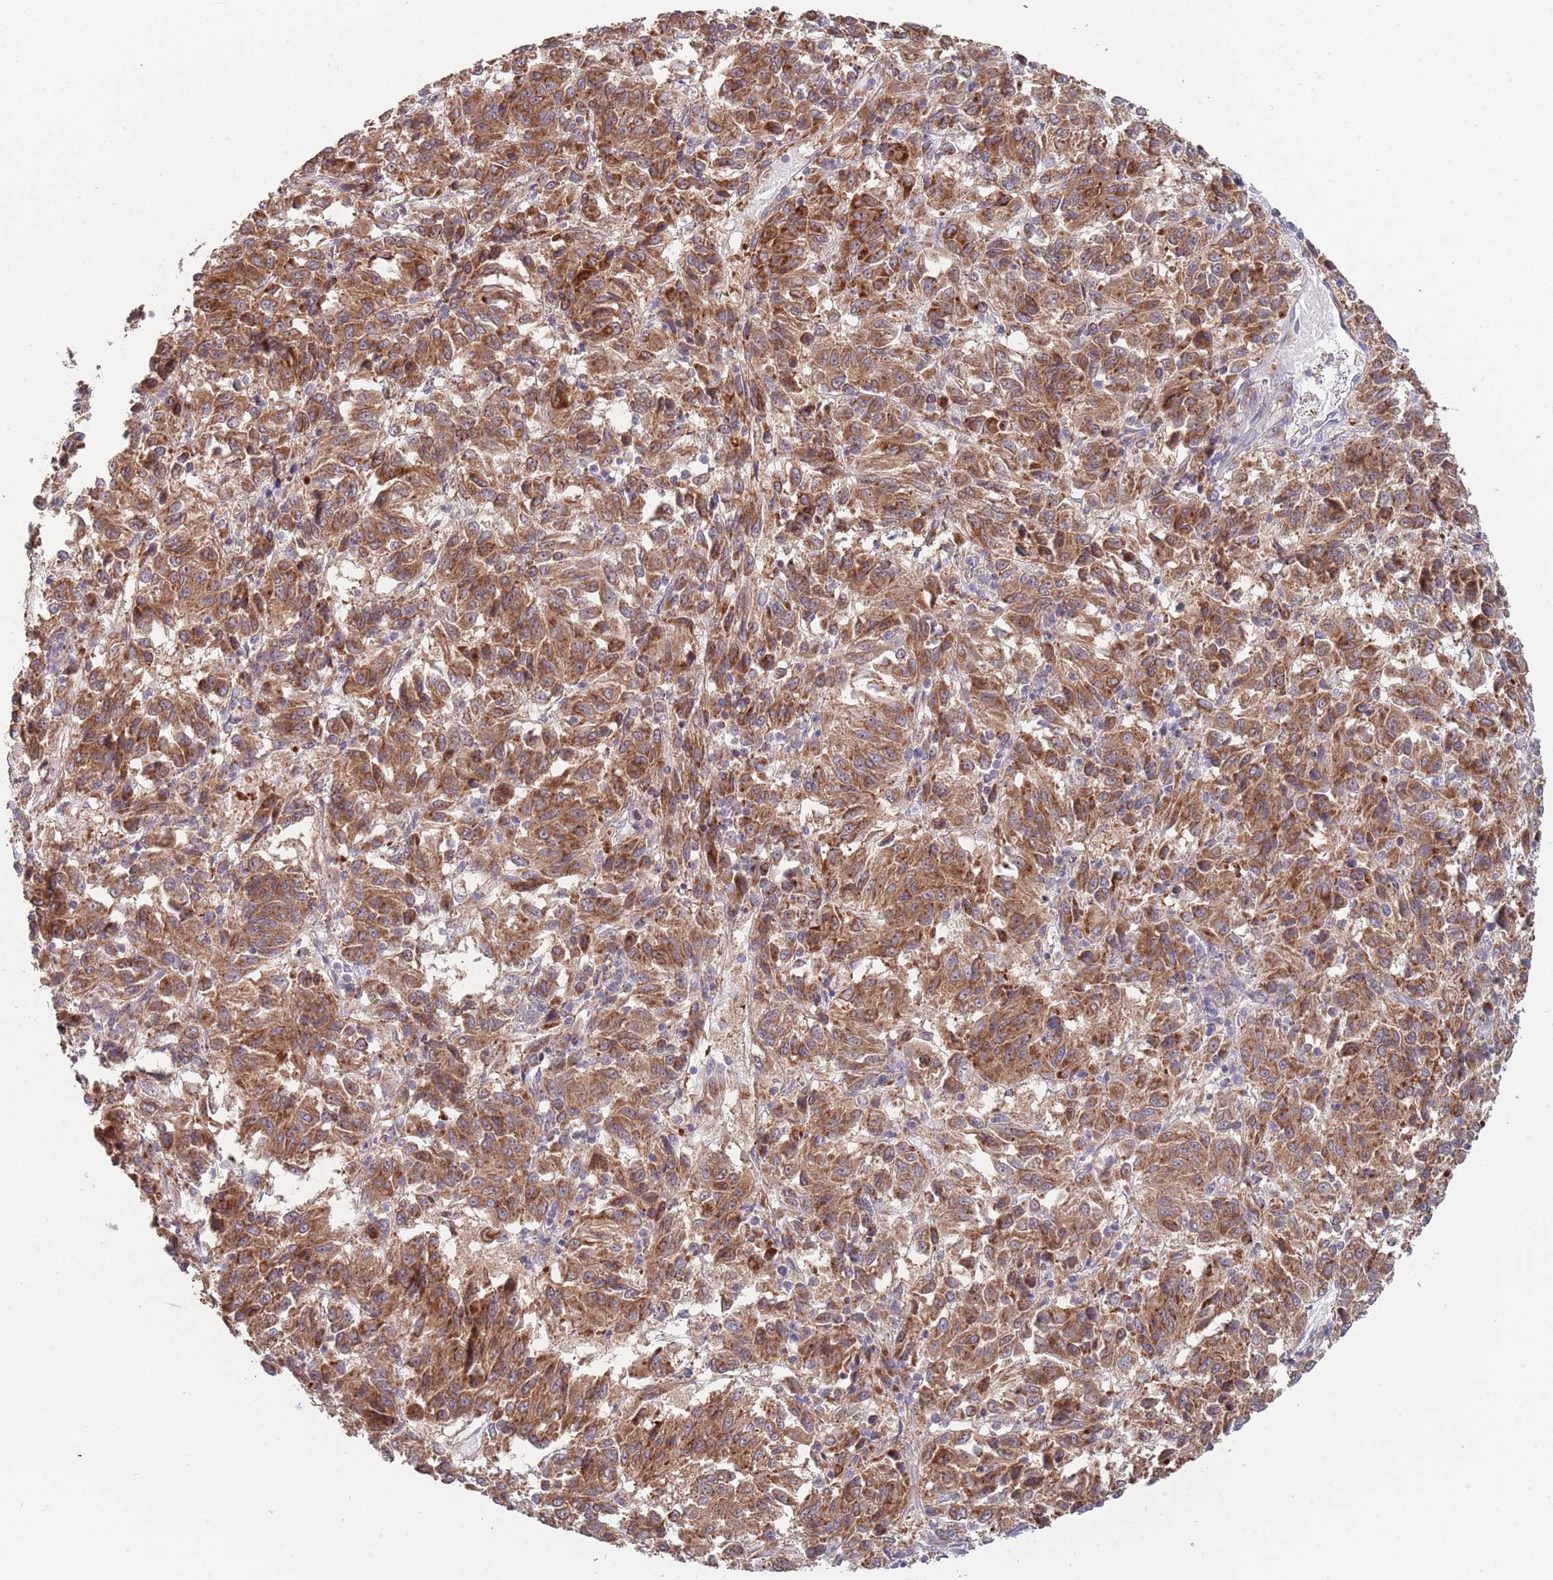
{"staining": {"intensity": "moderate", "quantity": ">75%", "location": "cytoplasmic/membranous"}, "tissue": "melanoma", "cell_type": "Tumor cells", "image_type": "cancer", "snomed": [{"axis": "morphology", "description": "Malignant melanoma, Metastatic site"}, {"axis": "topography", "description": "Lung"}], "caption": "This is an image of IHC staining of malignant melanoma (metastatic site), which shows moderate positivity in the cytoplasmic/membranous of tumor cells.", "gene": "ABCC10", "patient": {"sex": "male", "age": 64}}